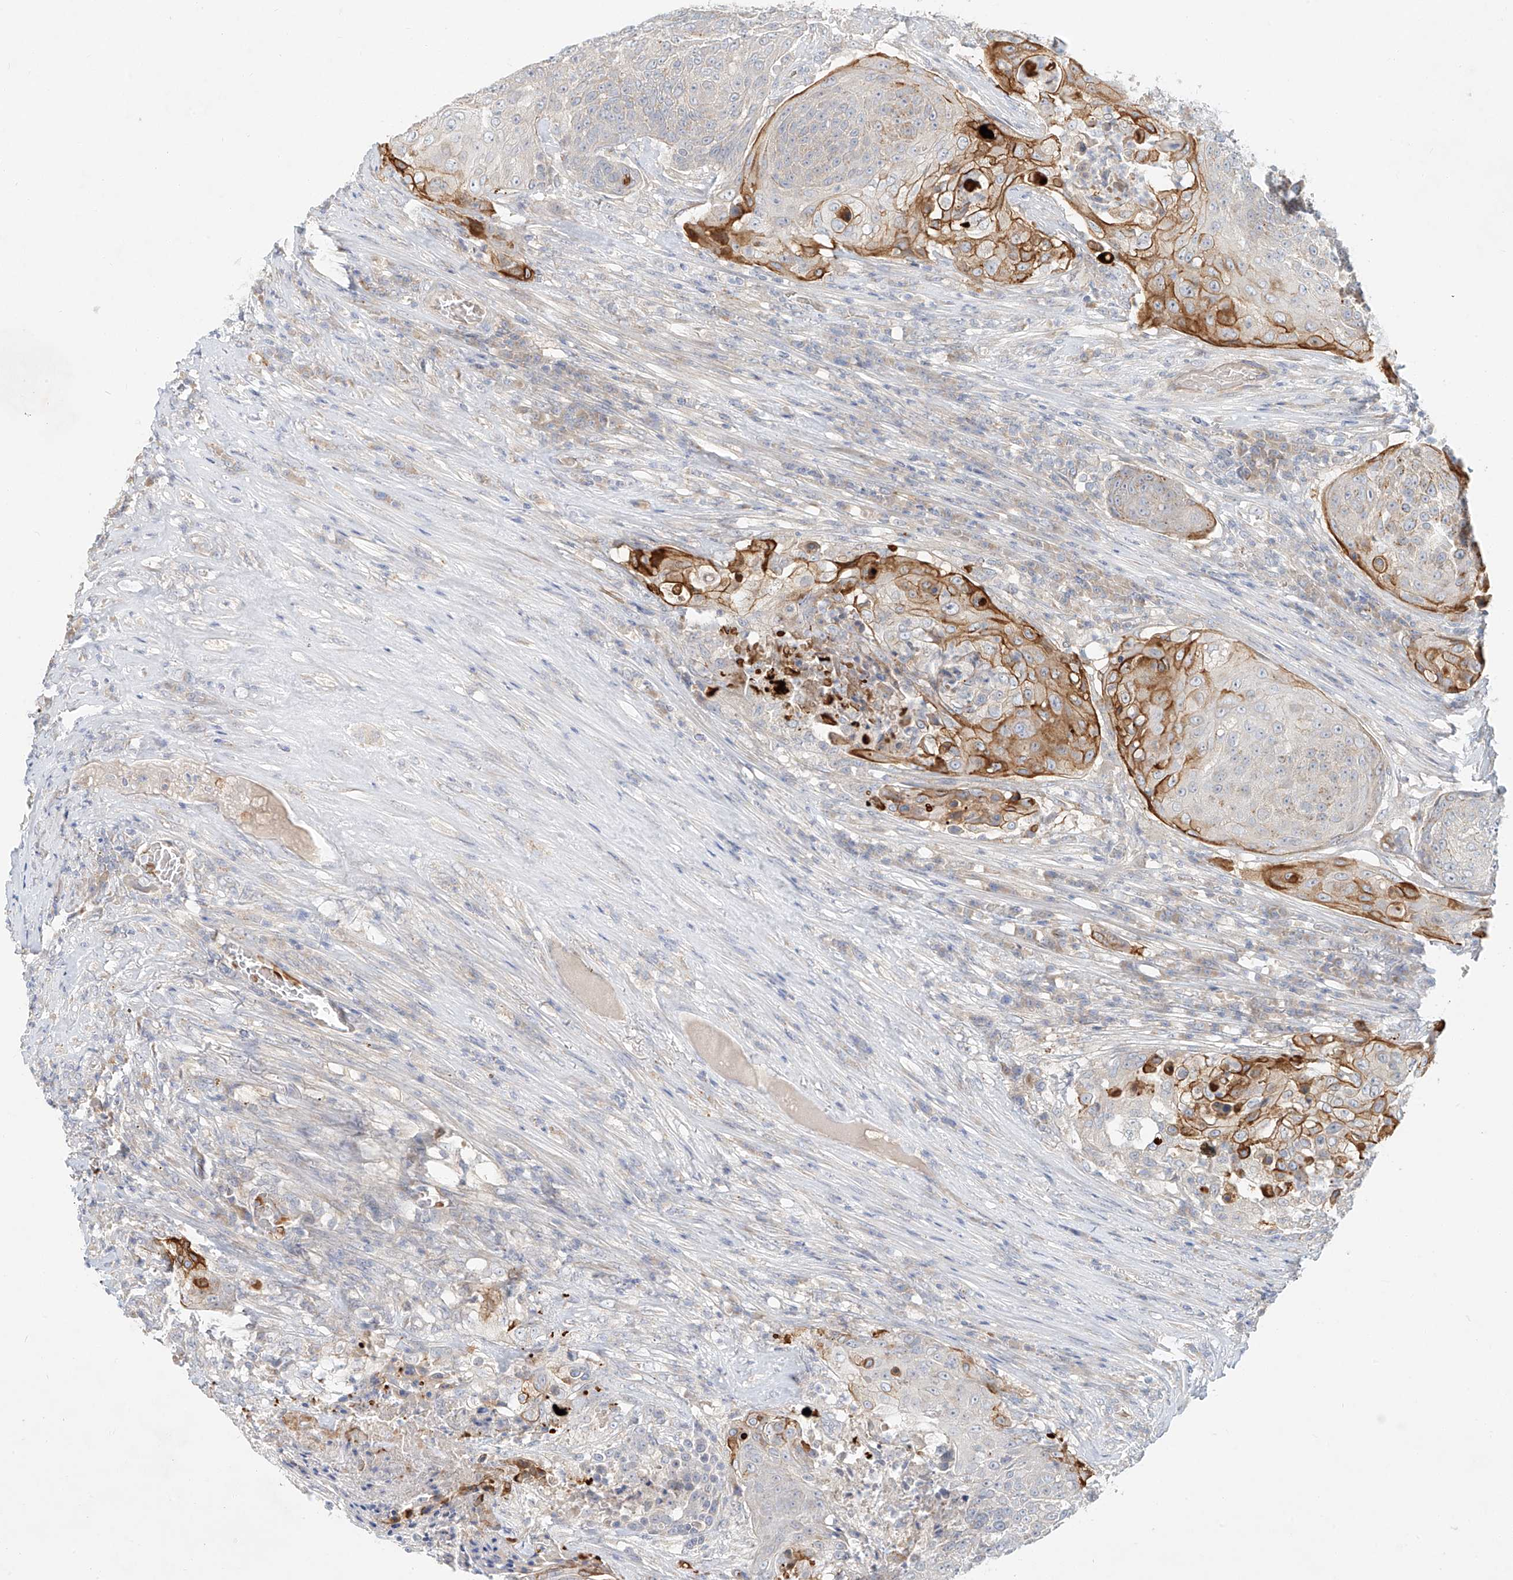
{"staining": {"intensity": "strong", "quantity": "<25%", "location": "cytoplasmic/membranous"}, "tissue": "urothelial cancer", "cell_type": "Tumor cells", "image_type": "cancer", "snomed": [{"axis": "morphology", "description": "Urothelial carcinoma, High grade"}, {"axis": "topography", "description": "Urinary bladder"}], "caption": "Immunohistochemical staining of human urothelial cancer exhibits strong cytoplasmic/membranous protein staining in about <25% of tumor cells.", "gene": "SYTL3", "patient": {"sex": "female", "age": 63}}